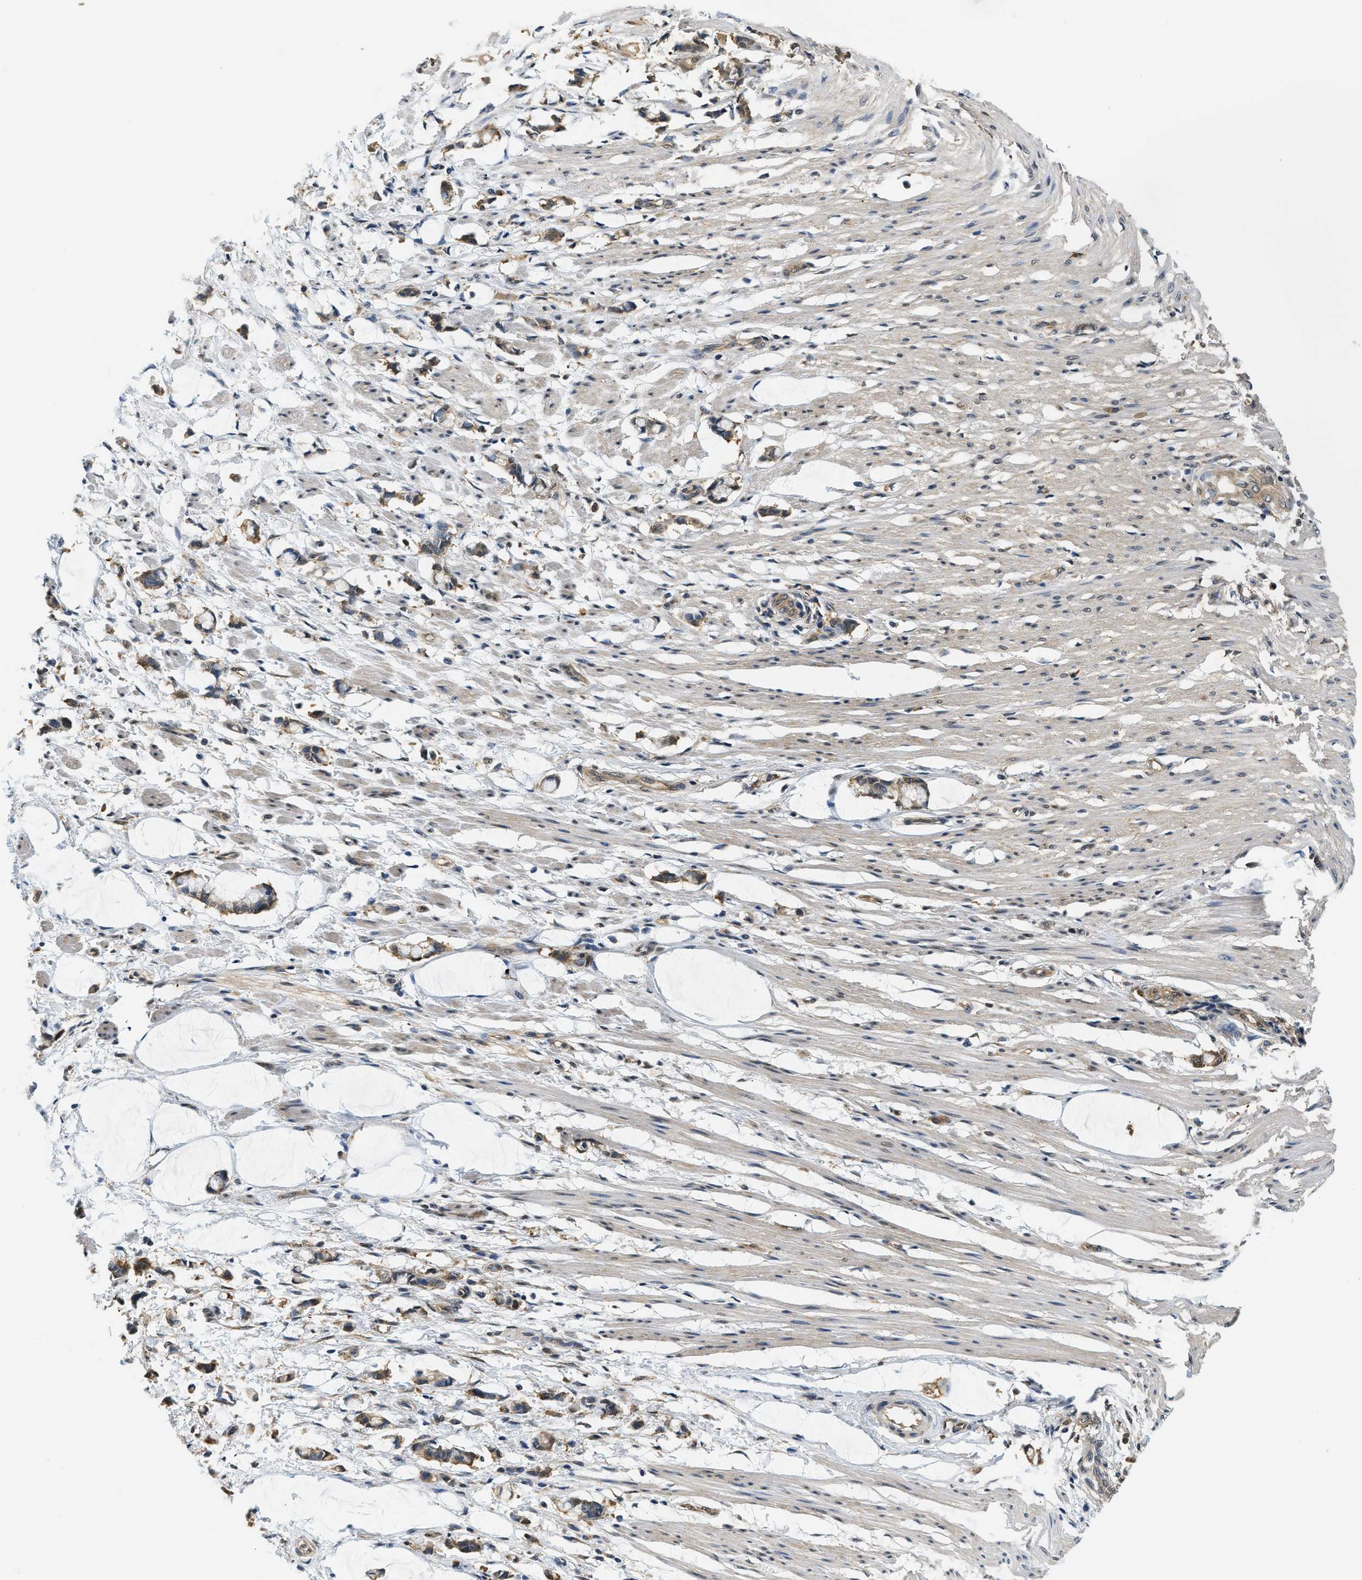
{"staining": {"intensity": "weak", "quantity": "<25%", "location": "cytoplasmic/membranous"}, "tissue": "smooth muscle", "cell_type": "Smooth muscle cells", "image_type": "normal", "snomed": [{"axis": "morphology", "description": "Normal tissue, NOS"}, {"axis": "morphology", "description": "Adenocarcinoma, NOS"}, {"axis": "topography", "description": "Smooth muscle"}, {"axis": "topography", "description": "Colon"}], "caption": "Immunohistochemical staining of benign smooth muscle displays no significant staining in smooth muscle cells.", "gene": "BCL7C", "patient": {"sex": "male", "age": 14}}